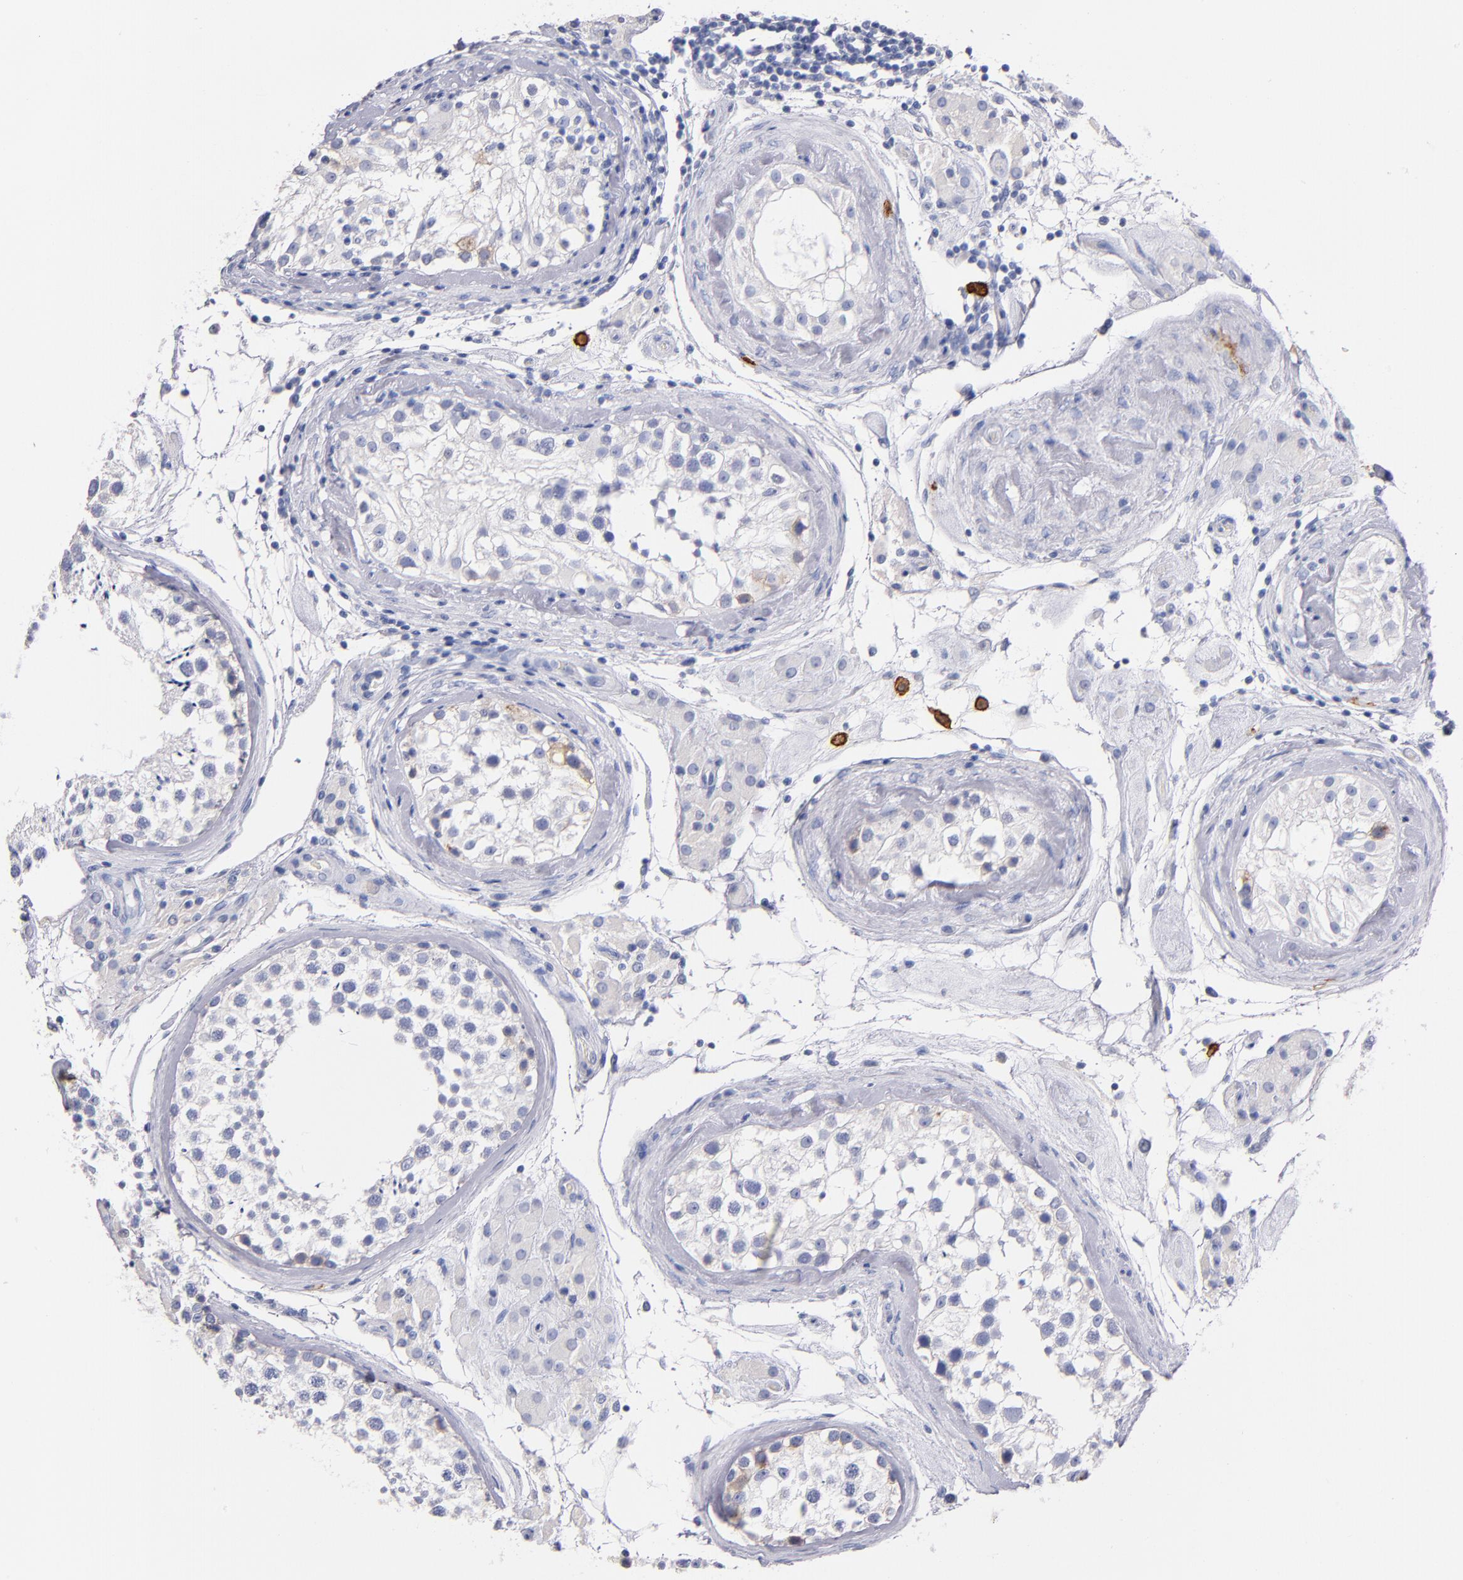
{"staining": {"intensity": "weak", "quantity": "<25%", "location": "cytoplasmic/membranous"}, "tissue": "testis", "cell_type": "Cells in seminiferous ducts", "image_type": "normal", "snomed": [{"axis": "morphology", "description": "Normal tissue, NOS"}, {"axis": "topography", "description": "Testis"}], "caption": "This is an immunohistochemistry micrograph of unremarkable human testis. There is no positivity in cells in seminiferous ducts.", "gene": "KIT", "patient": {"sex": "male", "age": 46}}